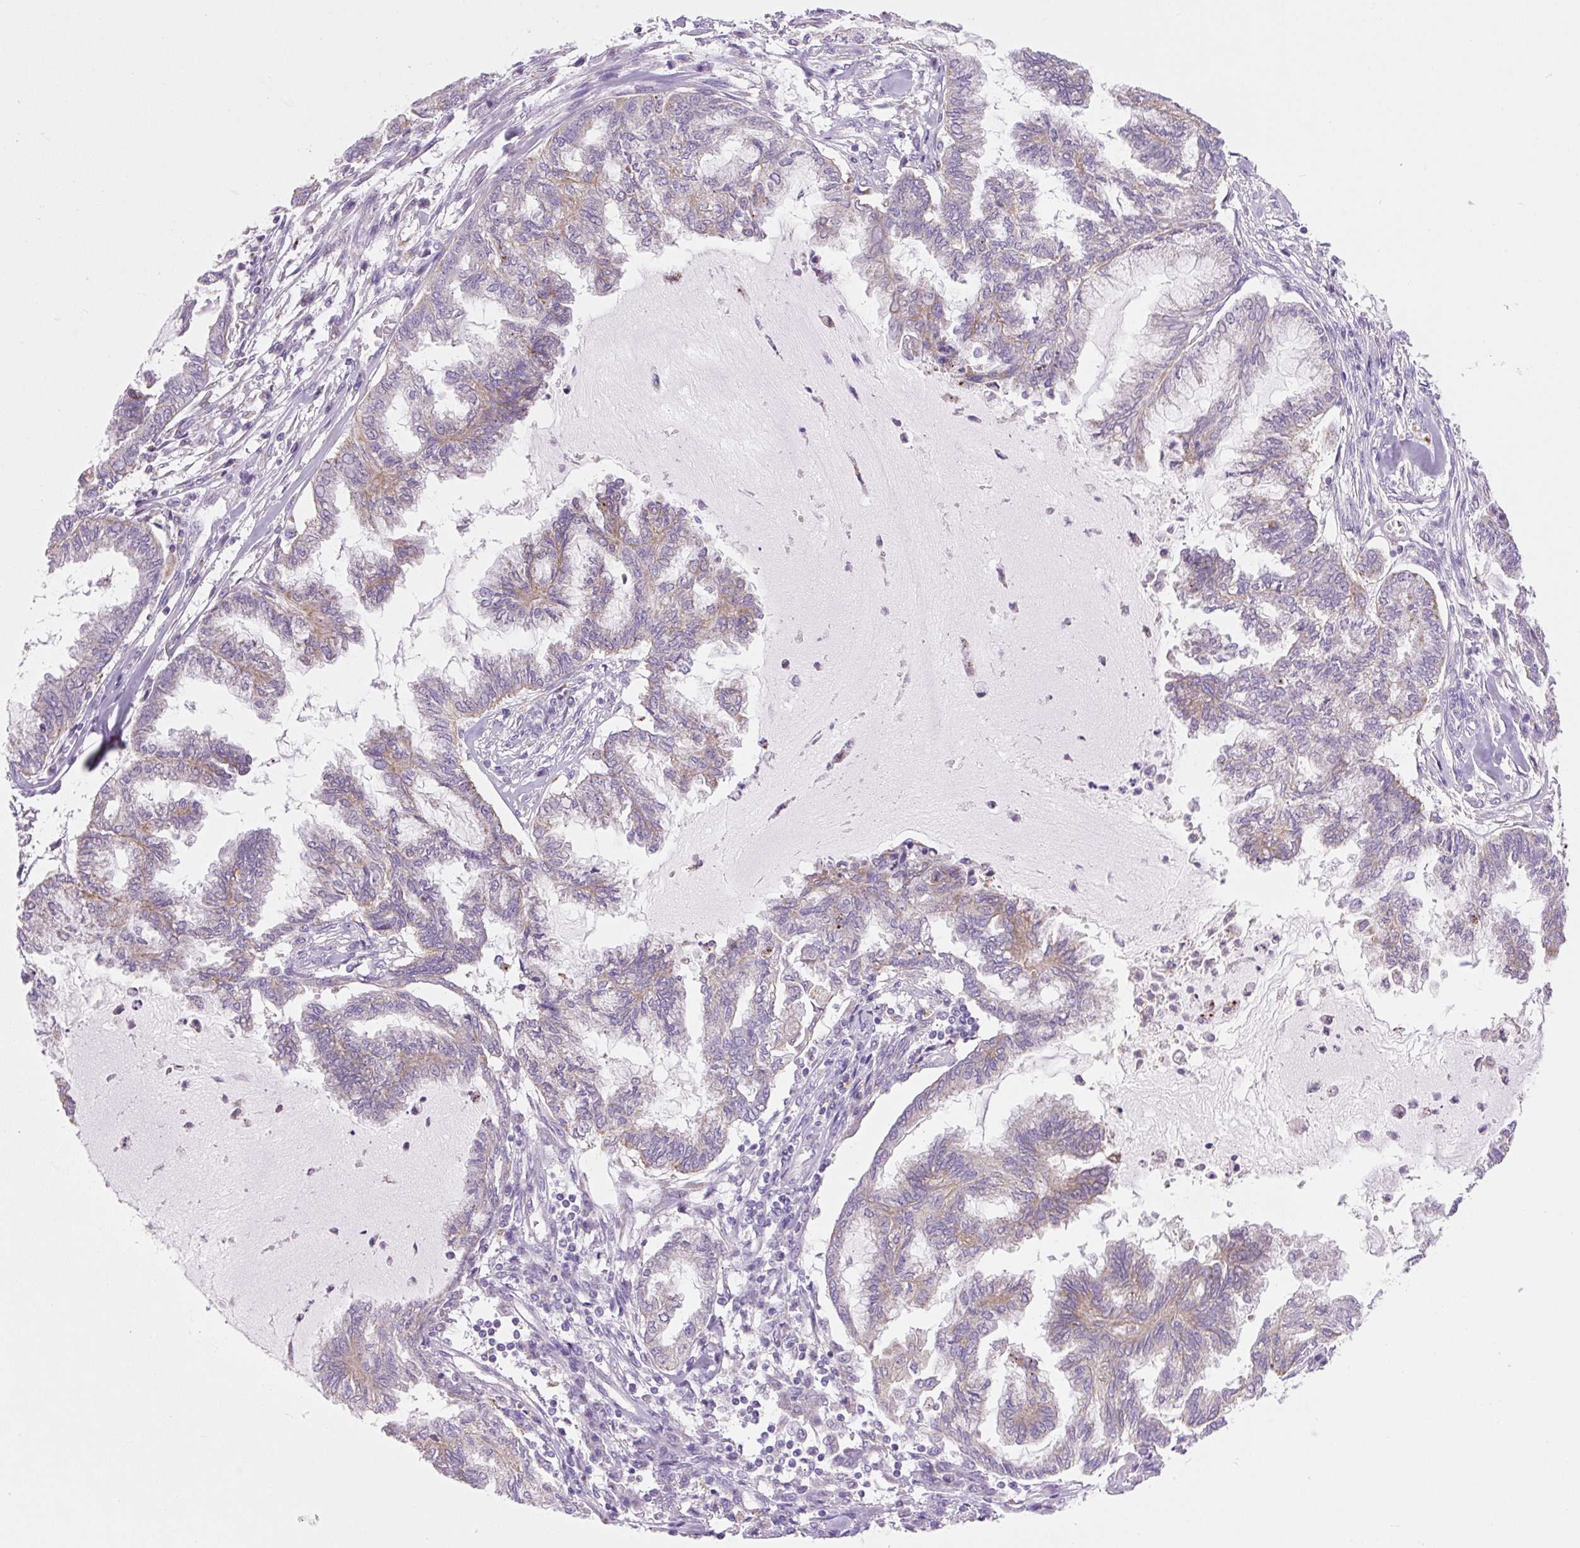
{"staining": {"intensity": "weak", "quantity": "25%-75%", "location": "cytoplasmic/membranous"}, "tissue": "endometrial cancer", "cell_type": "Tumor cells", "image_type": "cancer", "snomed": [{"axis": "morphology", "description": "Adenocarcinoma, NOS"}, {"axis": "topography", "description": "Endometrium"}], "caption": "A low amount of weak cytoplasmic/membranous staining is seen in about 25%-75% of tumor cells in adenocarcinoma (endometrial) tissue. The staining was performed using DAB to visualize the protein expression in brown, while the nuclei were stained in blue with hematoxylin (Magnification: 20x).", "gene": "RNASE10", "patient": {"sex": "female", "age": 86}}